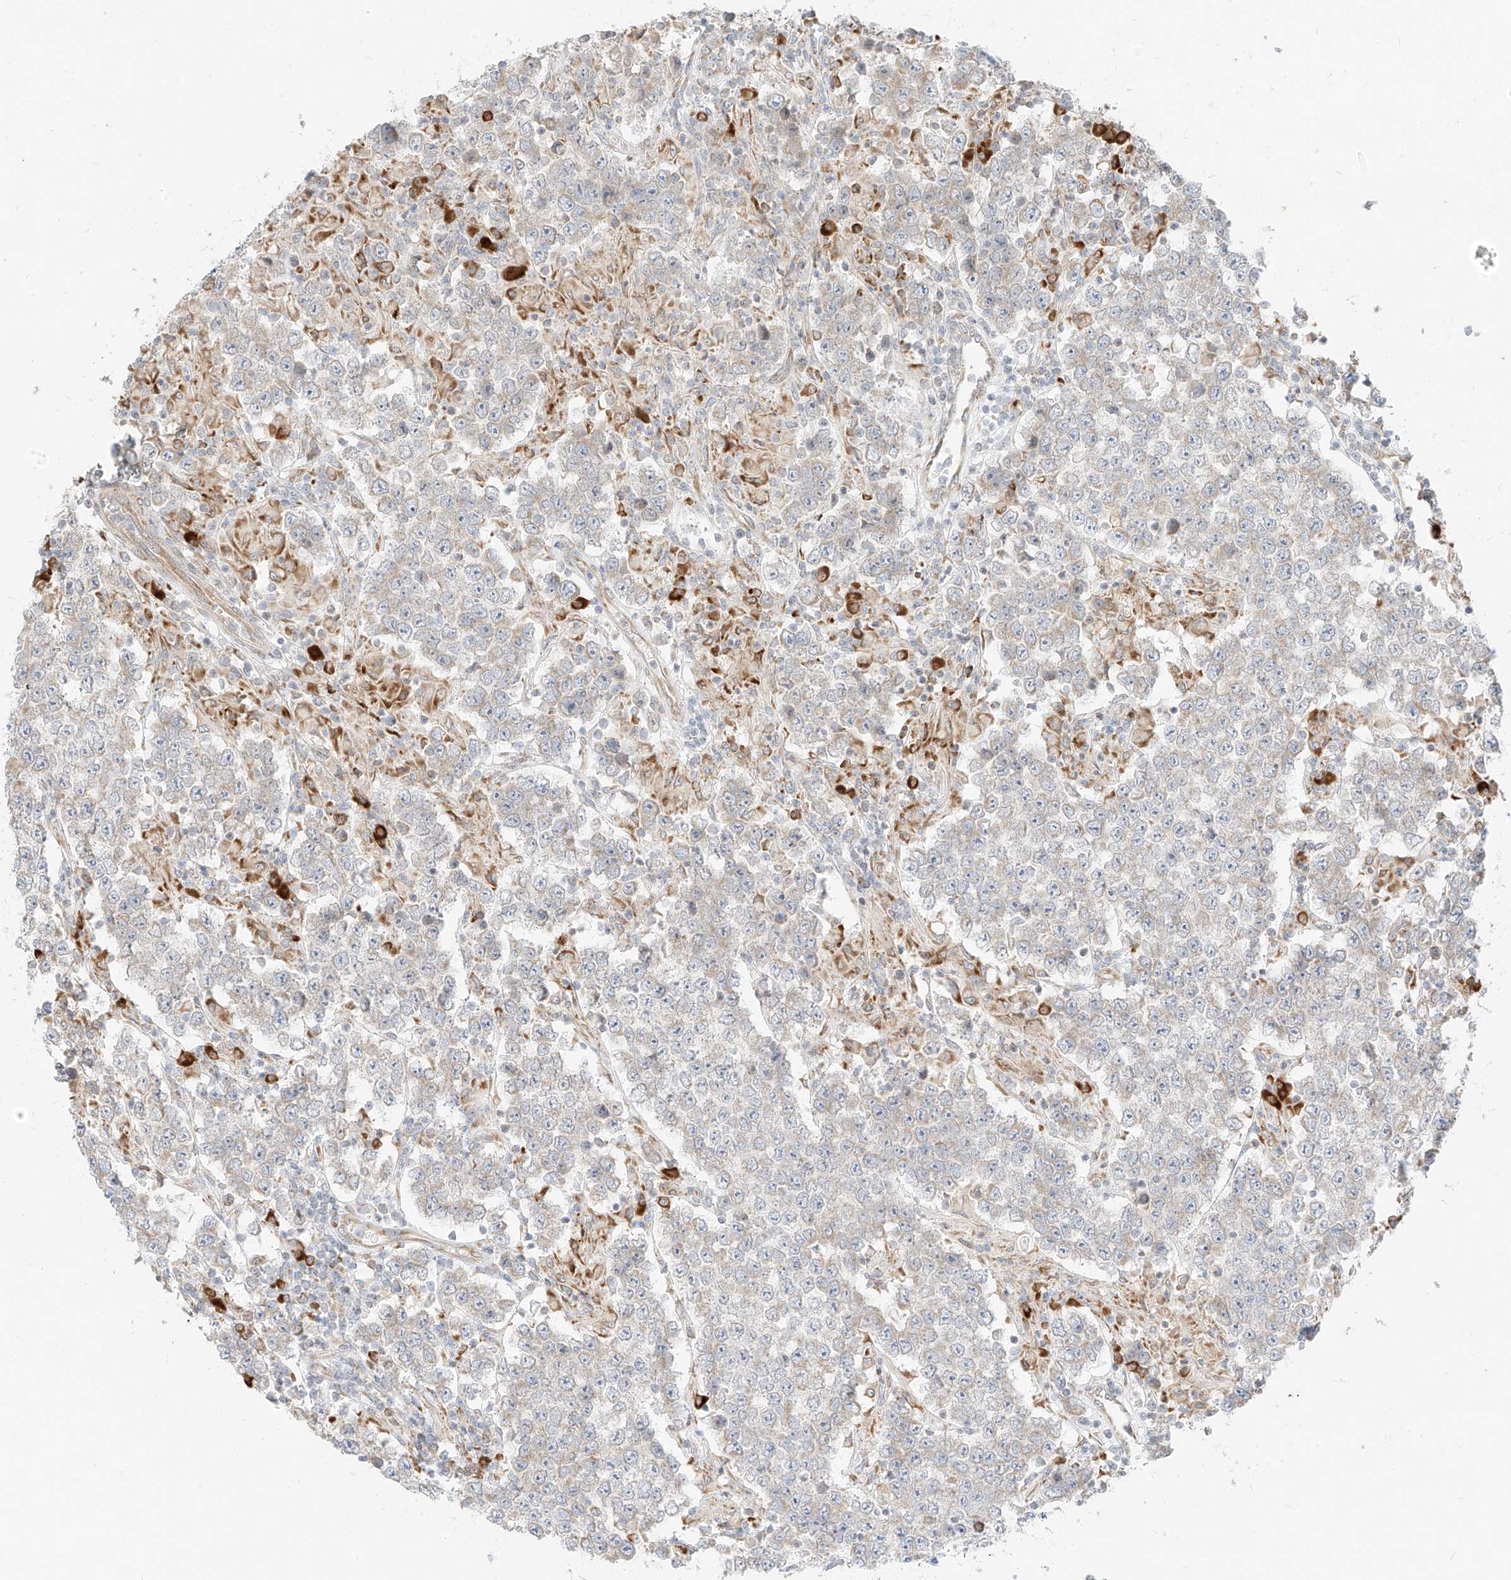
{"staining": {"intensity": "weak", "quantity": "<25%", "location": "cytoplasmic/membranous"}, "tissue": "testis cancer", "cell_type": "Tumor cells", "image_type": "cancer", "snomed": [{"axis": "morphology", "description": "Normal tissue, NOS"}, {"axis": "morphology", "description": "Urothelial carcinoma, High grade"}, {"axis": "morphology", "description": "Seminoma, NOS"}, {"axis": "morphology", "description": "Carcinoma, Embryonal, NOS"}, {"axis": "topography", "description": "Urinary bladder"}, {"axis": "topography", "description": "Testis"}], "caption": "Image shows no protein positivity in tumor cells of testis cancer tissue. Nuclei are stained in blue.", "gene": "STT3A", "patient": {"sex": "male", "age": 41}}